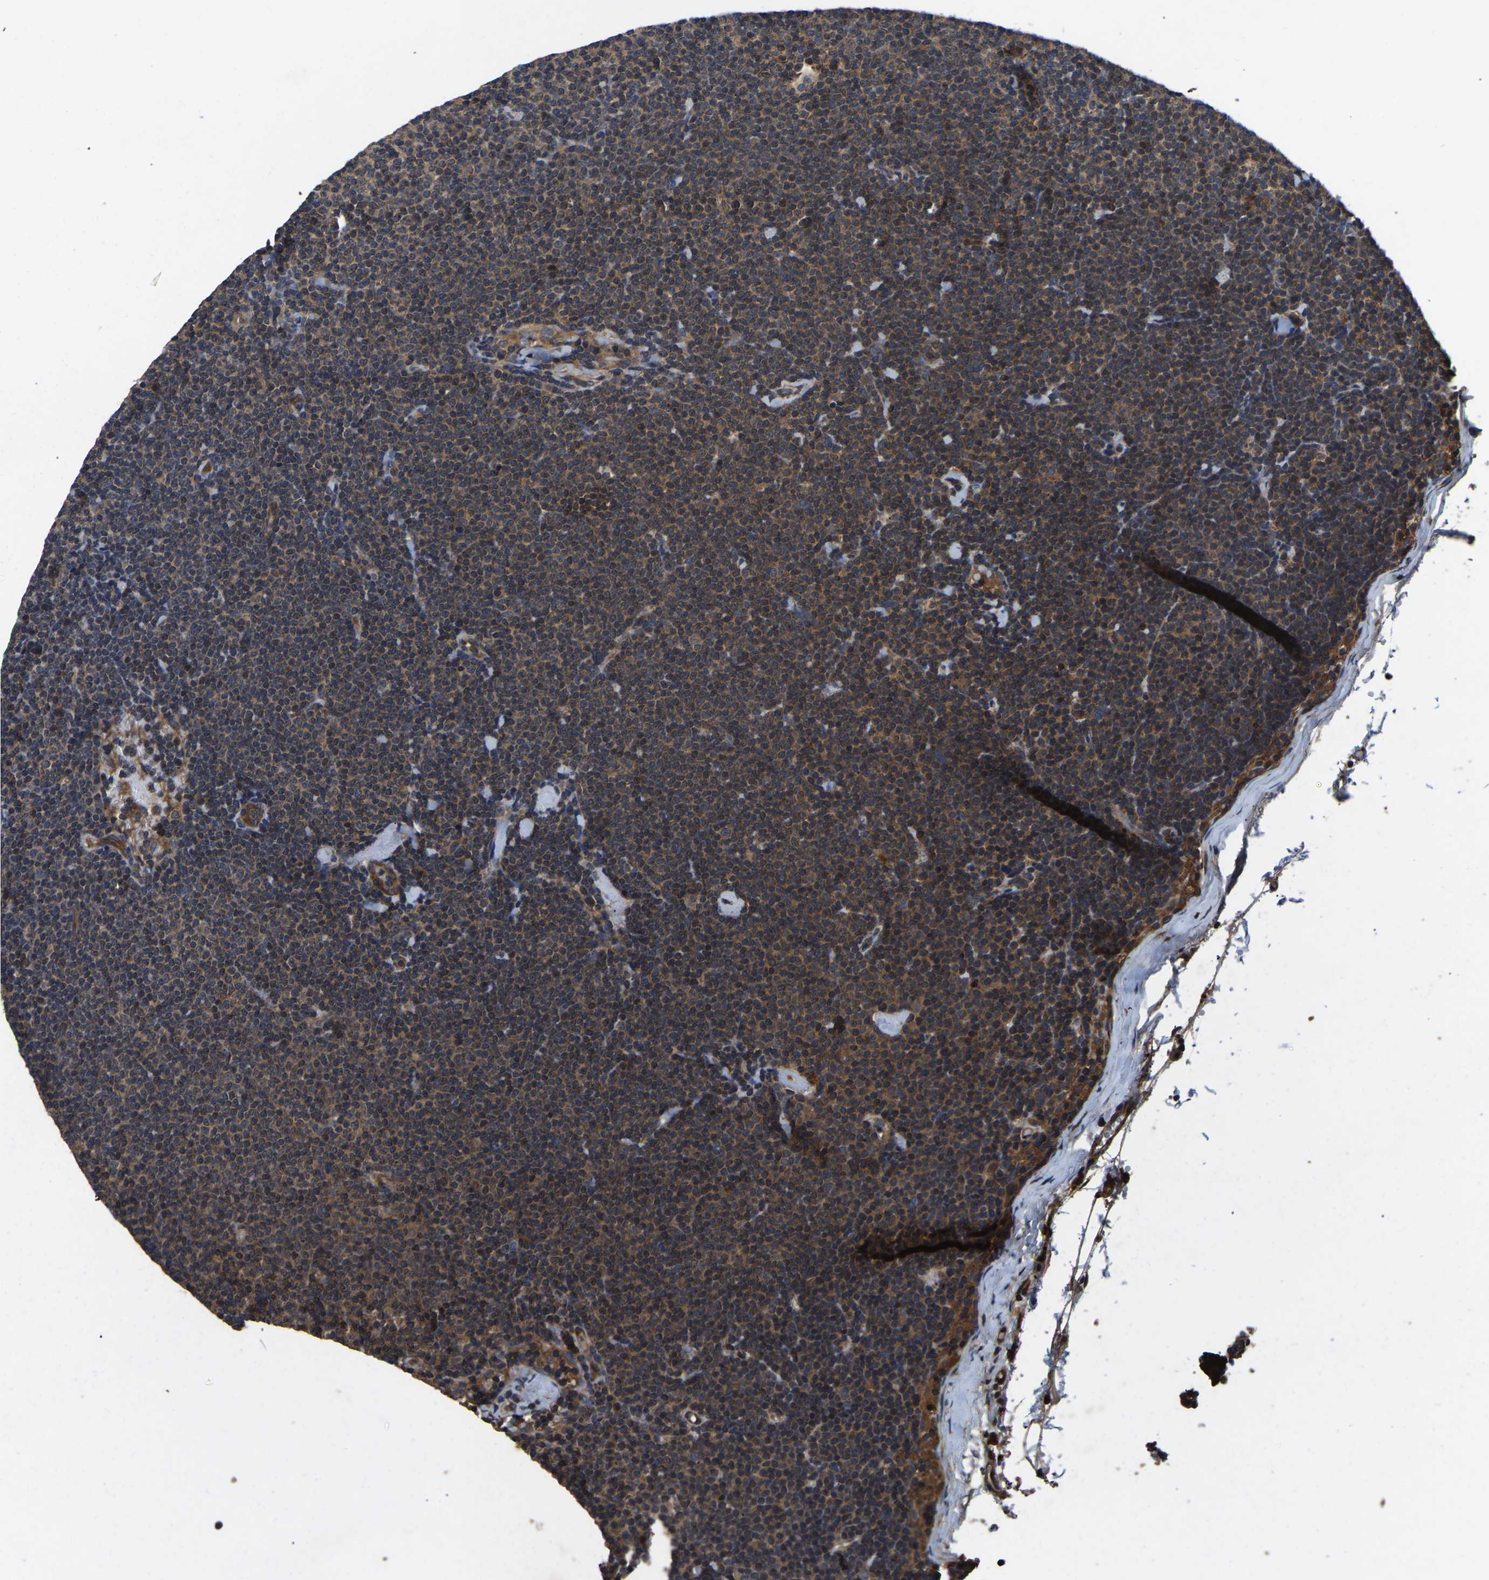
{"staining": {"intensity": "moderate", "quantity": ">75%", "location": "cytoplasmic/membranous"}, "tissue": "lymphoma", "cell_type": "Tumor cells", "image_type": "cancer", "snomed": [{"axis": "morphology", "description": "Malignant lymphoma, non-Hodgkin's type, Low grade"}, {"axis": "topography", "description": "Lymph node"}], "caption": "The image exhibits staining of lymphoma, revealing moderate cytoplasmic/membranous protein staining (brown color) within tumor cells.", "gene": "CRYZL1", "patient": {"sex": "female", "age": 53}}